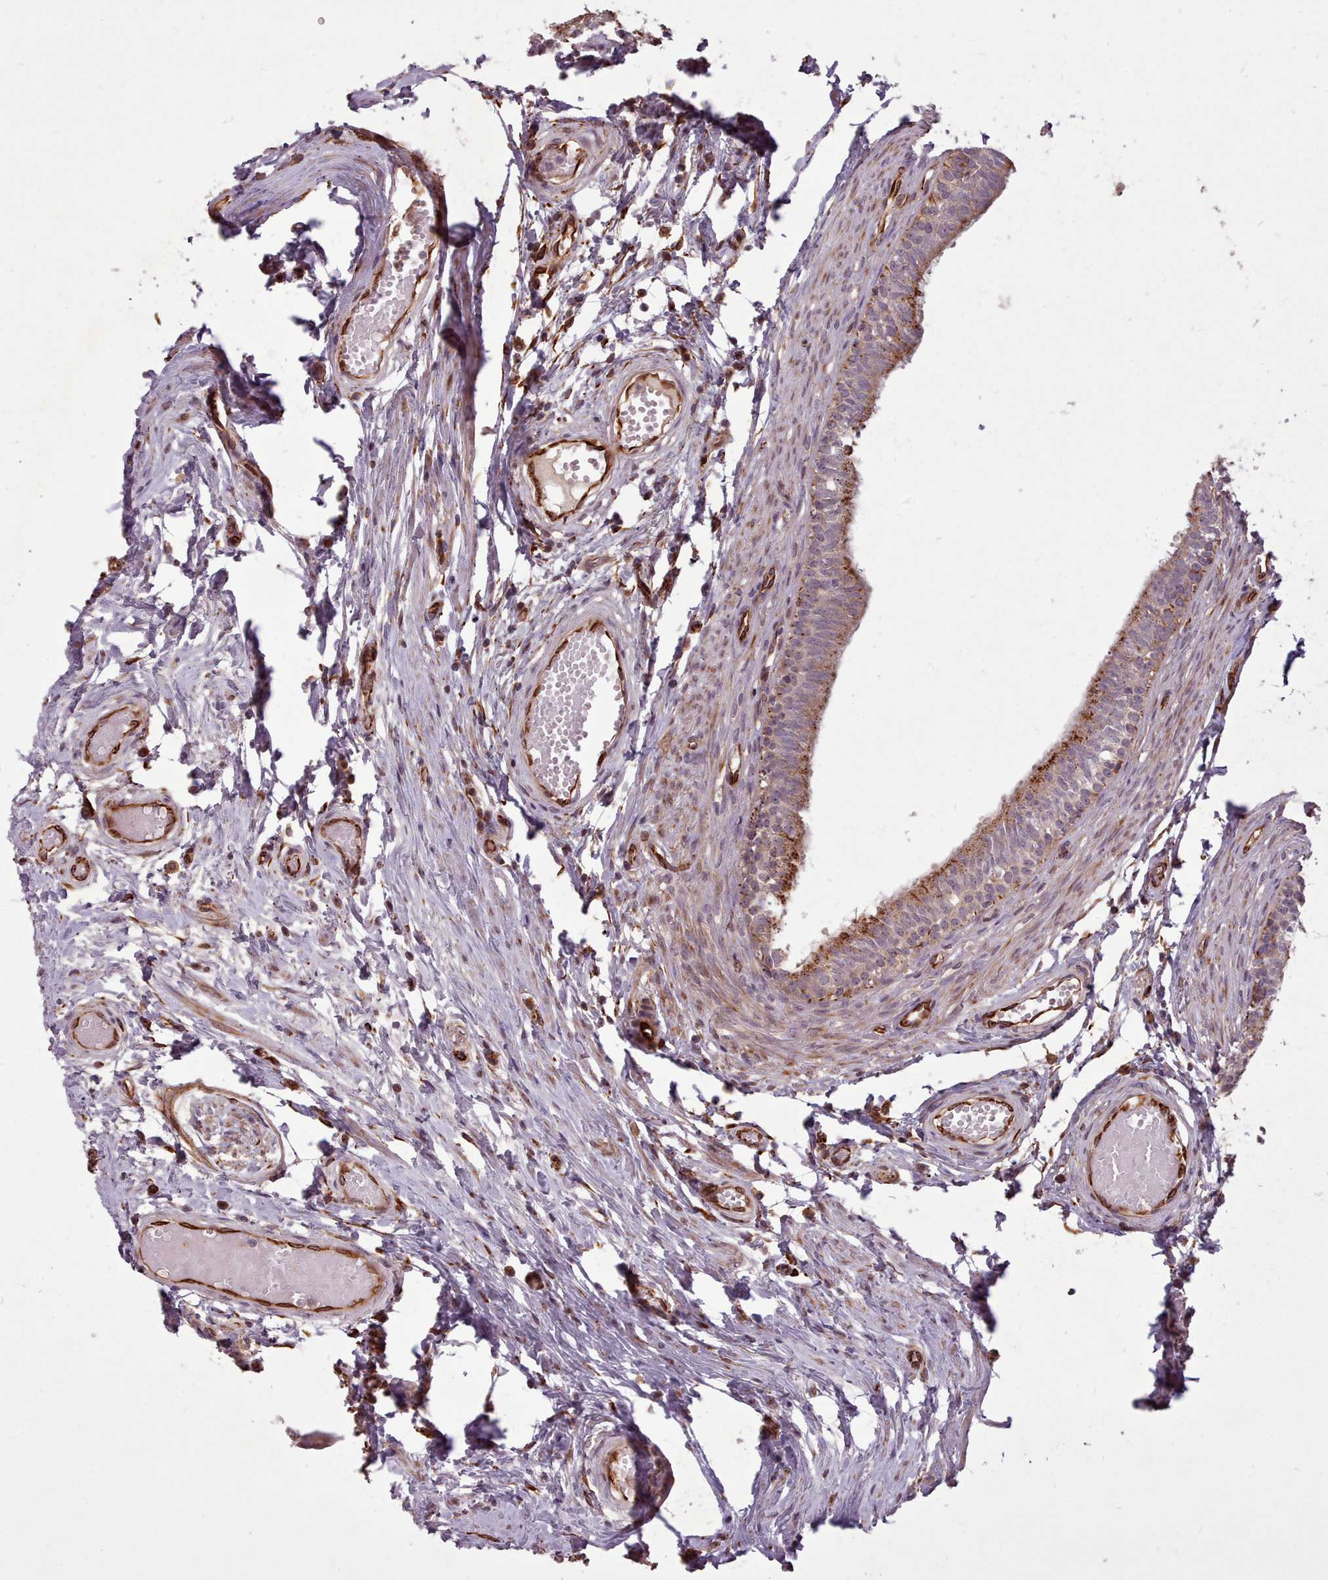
{"staining": {"intensity": "strong", "quantity": ">75%", "location": "cytoplasmic/membranous"}, "tissue": "epididymis", "cell_type": "Glandular cells", "image_type": "normal", "snomed": [{"axis": "morphology", "description": "Normal tissue, NOS"}, {"axis": "topography", "description": "Epididymis, spermatic cord, NOS"}], "caption": "Immunohistochemical staining of benign human epididymis demonstrates strong cytoplasmic/membranous protein expression in about >75% of glandular cells. The protein is stained brown, and the nuclei are stained in blue (DAB IHC with brightfield microscopy, high magnification).", "gene": "GBGT1", "patient": {"sex": "male", "age": 22}}